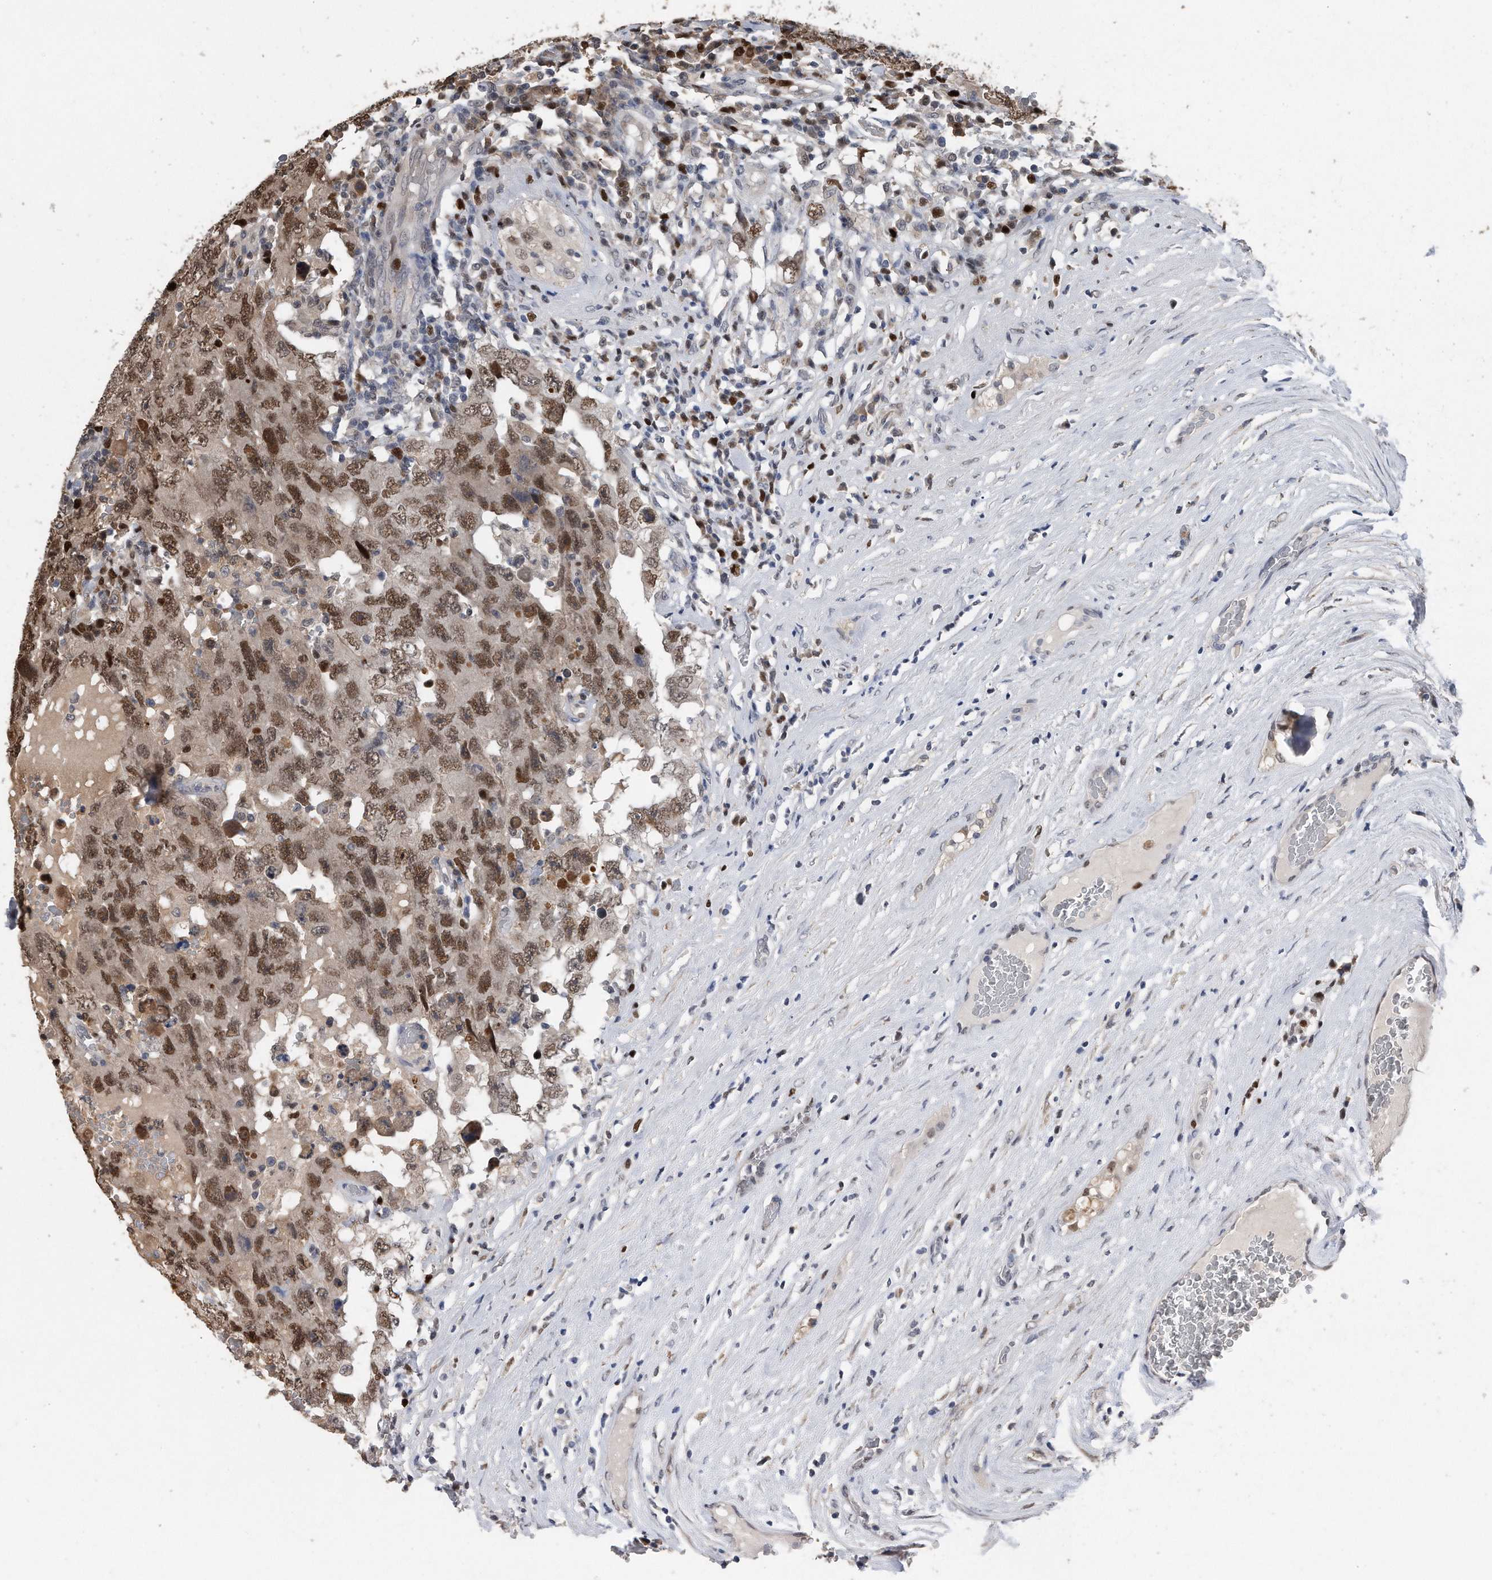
{"staining": {"intensity": "moderate", "quantity": ">75%", "location": "nuclear"}, "tissue": "testis cancer", "cell_type": "Tumor cells", "image_type": "cancer", "snomed": [{"axis": "morphology", "description": "Carcinoma, Embryonal, NOS"}, {"axis": "topography", "description": "Testis"}], "caption": "Human embryonal carcinoma (testis) stained with a protein marker shows moderate staining in tumor cells.", "gene": "PCNA", "patient": {"sex": "male", "age": 26}}